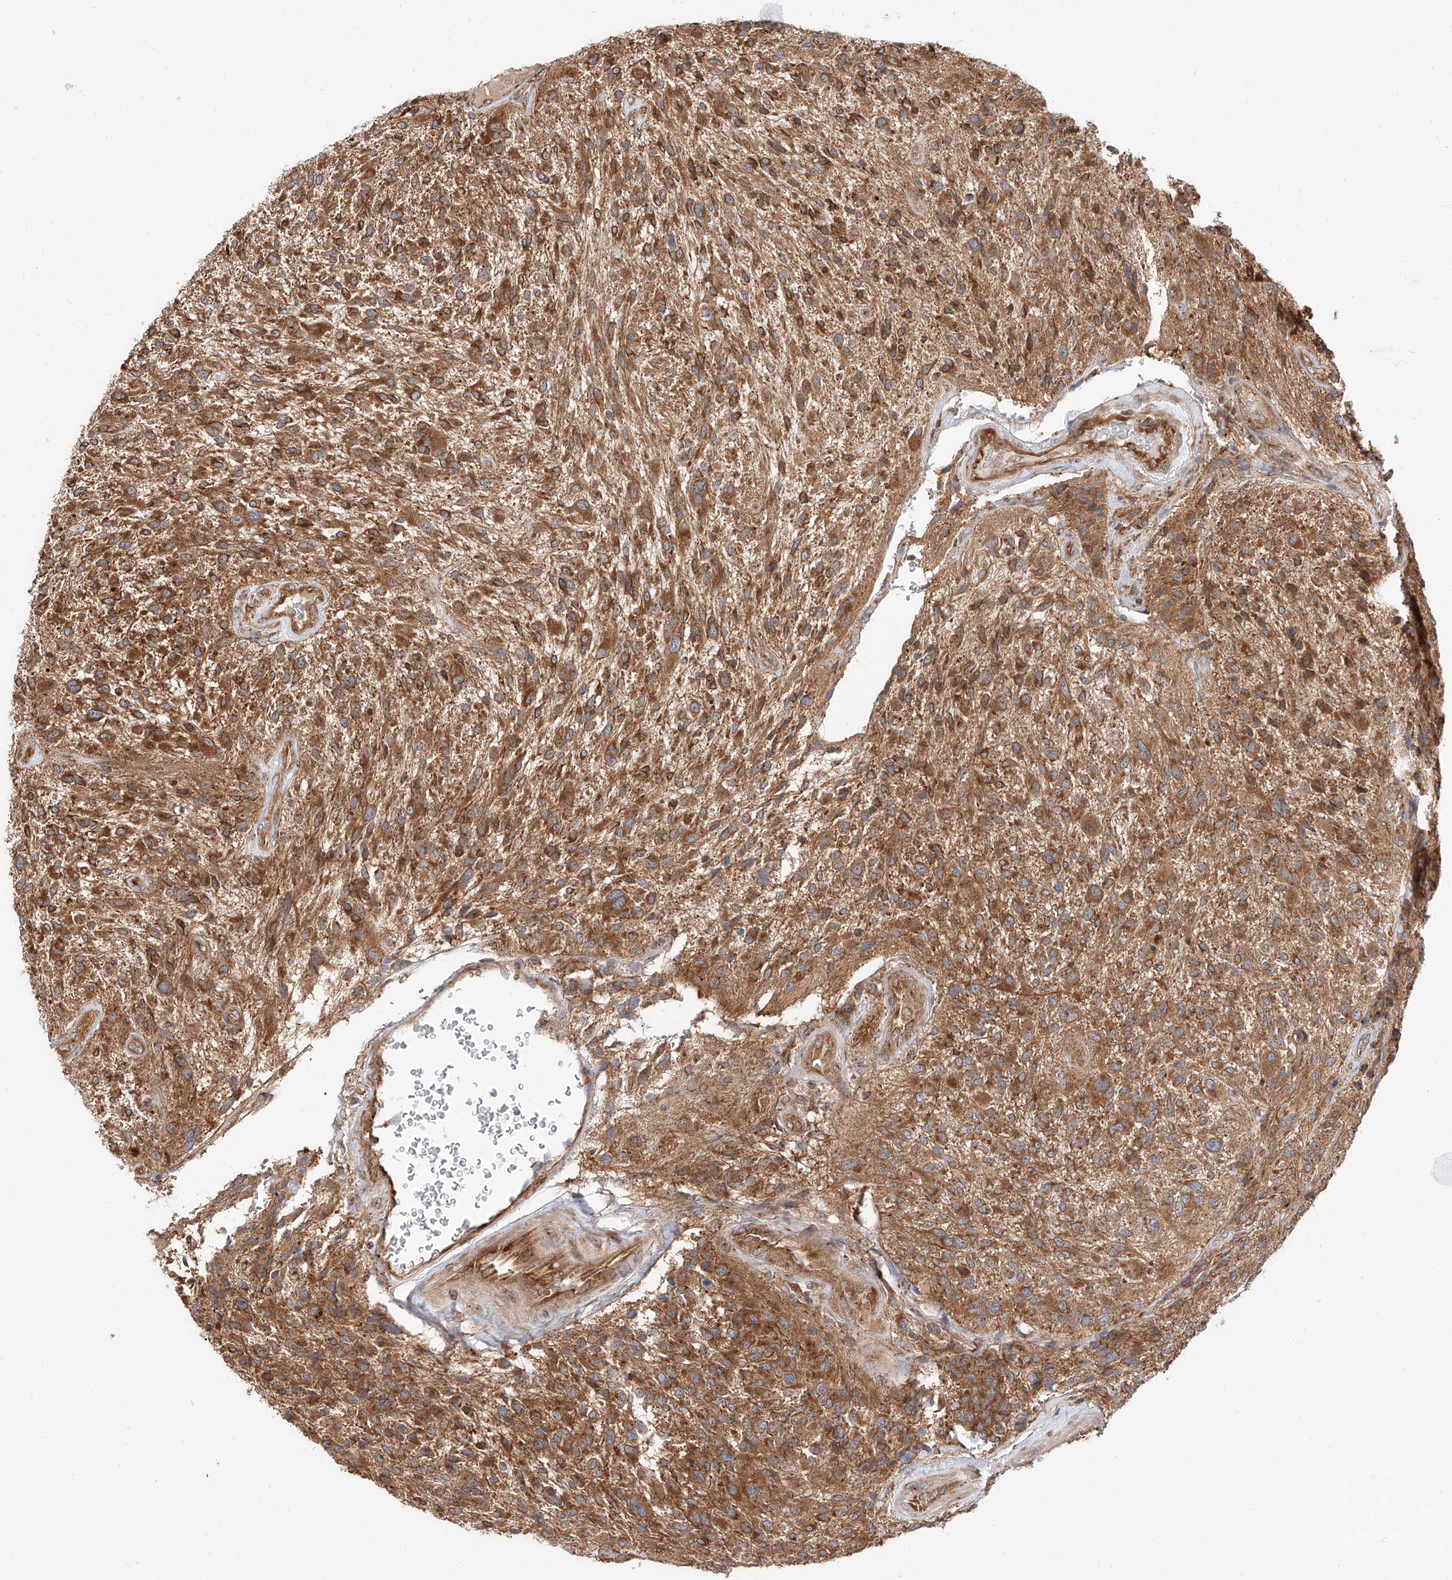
{"staining": {"intensity": "strong", "quantity": ">75%", "location": "cytoplasmic/membranous"}, "tissue": "glioma", "cell_type": "Tumor cells", "image_type": "cancer", "snomed": [{"axis": "morphology", "description": "Glioma, malignant, High grade"}, {"axis": "topography", "description": "Brain"}], "caption": "Approximately >75% of tumor cells in human glioma show strong cytoplasmic/membranous protein expression as visualized by brown immunohistochemical staining.", "gene": "ISCA2", "patient": {"sex": "male", "age": 47}}